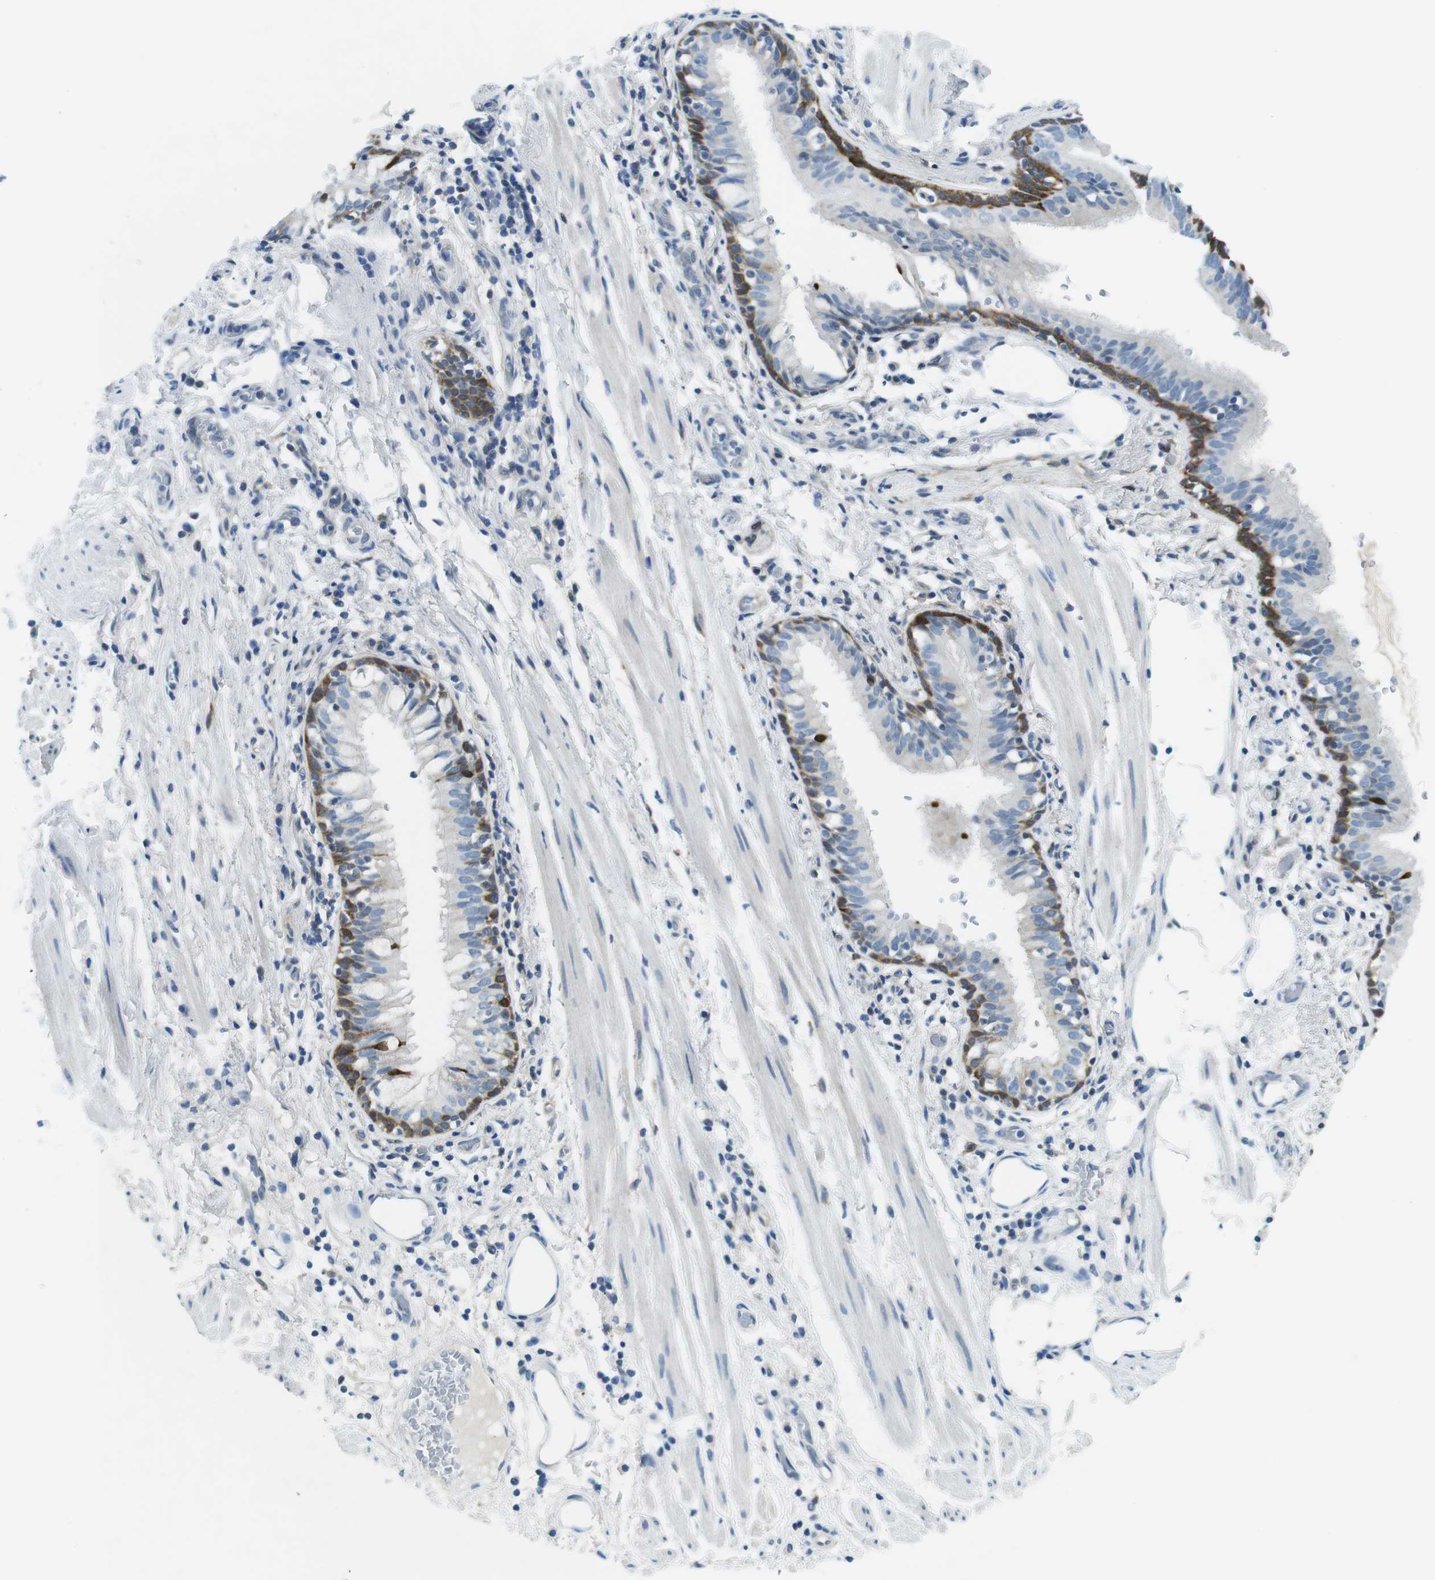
{"staining": {"intensity": "moderate", "quantity": "<25%", "location": "cytoplasmic/membranous"}, "tissue": "bronchus", "cell_type": "Respiratory epithelial cells", "image_type": "normal", "snomed": [{"axis": "morphology", "description": "Normal tissue, NOS"}, {"axis": "morphology", "description": "Inflammation, NOS"}, {"axis": "topography", "description": "Cartilage tissue"}, {"axis": "topography", "description": "Bronchus"}], "caption": "This is a micrograph of immunohistochemistry (IHC) staining of unremarkable bronchus, which shows moderate positivity in the cytoplasmic/membranous of respiratory epithelial cells.", "gene": "PHLDA1", "patient": {"sex": "male", "age": 77}}